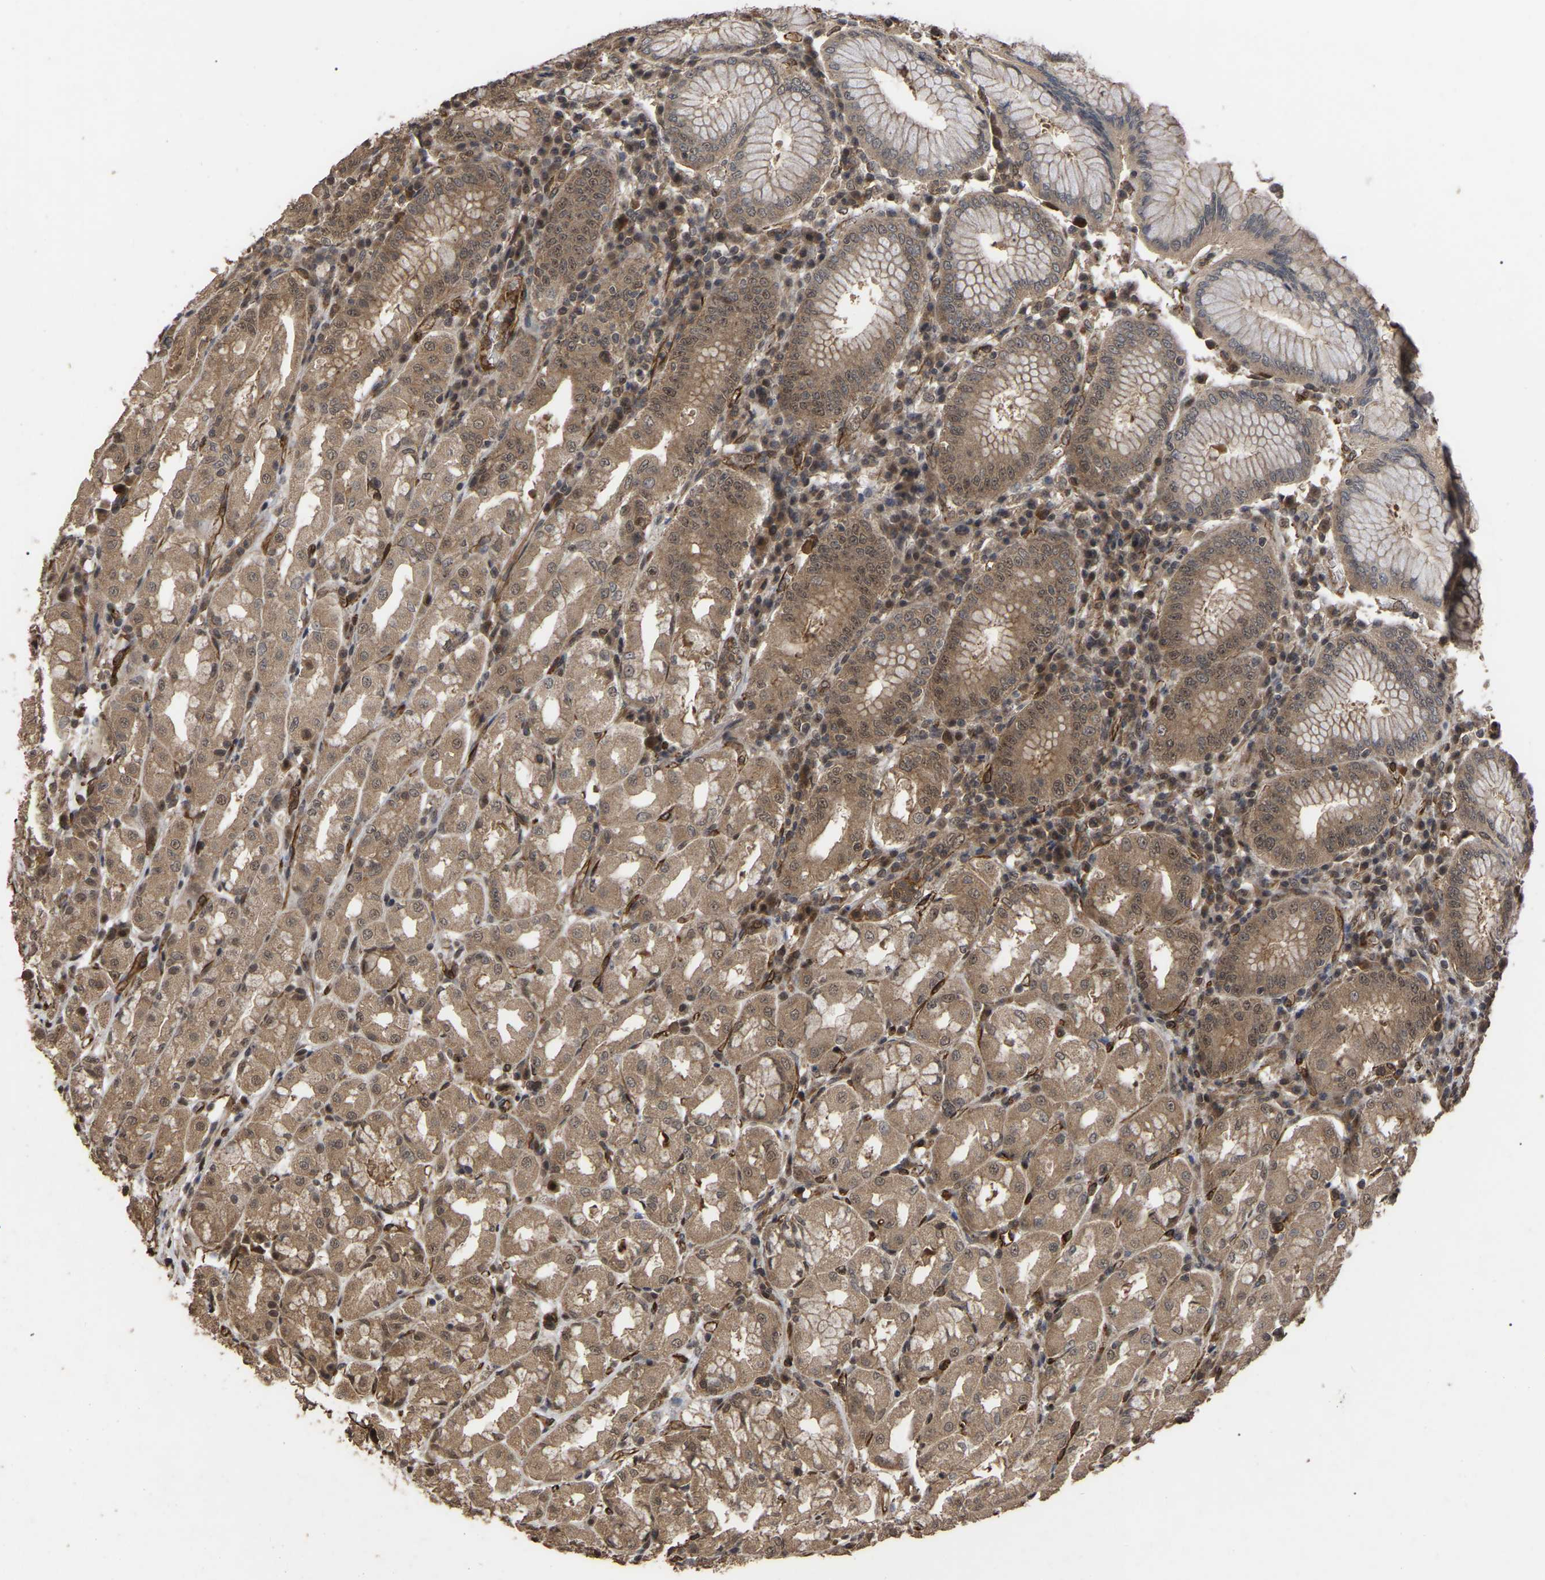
{"staining": {"intensity": "moderate", "quantity": ">75%", "location": "cytoplasmic/membranous,nuclear"}, "tissue": "stomach", "cell_type": "Glandular cells", "image_type": "normal", "snomed": [{"axis": "morphology", "description": "Normal tissue, NOS"}, {"axis": "topography", "description": "Stomach"}, {"axis": "topography", "description": "Stomach, lower"}], "caption": "This is an image of immunohistochemistry staining of normal stomach, which shows moderate staining in the cytoplasmic/membranous,nuclear of glandular cells.", "gene": "FAM161B", "patient": {"sex": "female", "age": 56}}